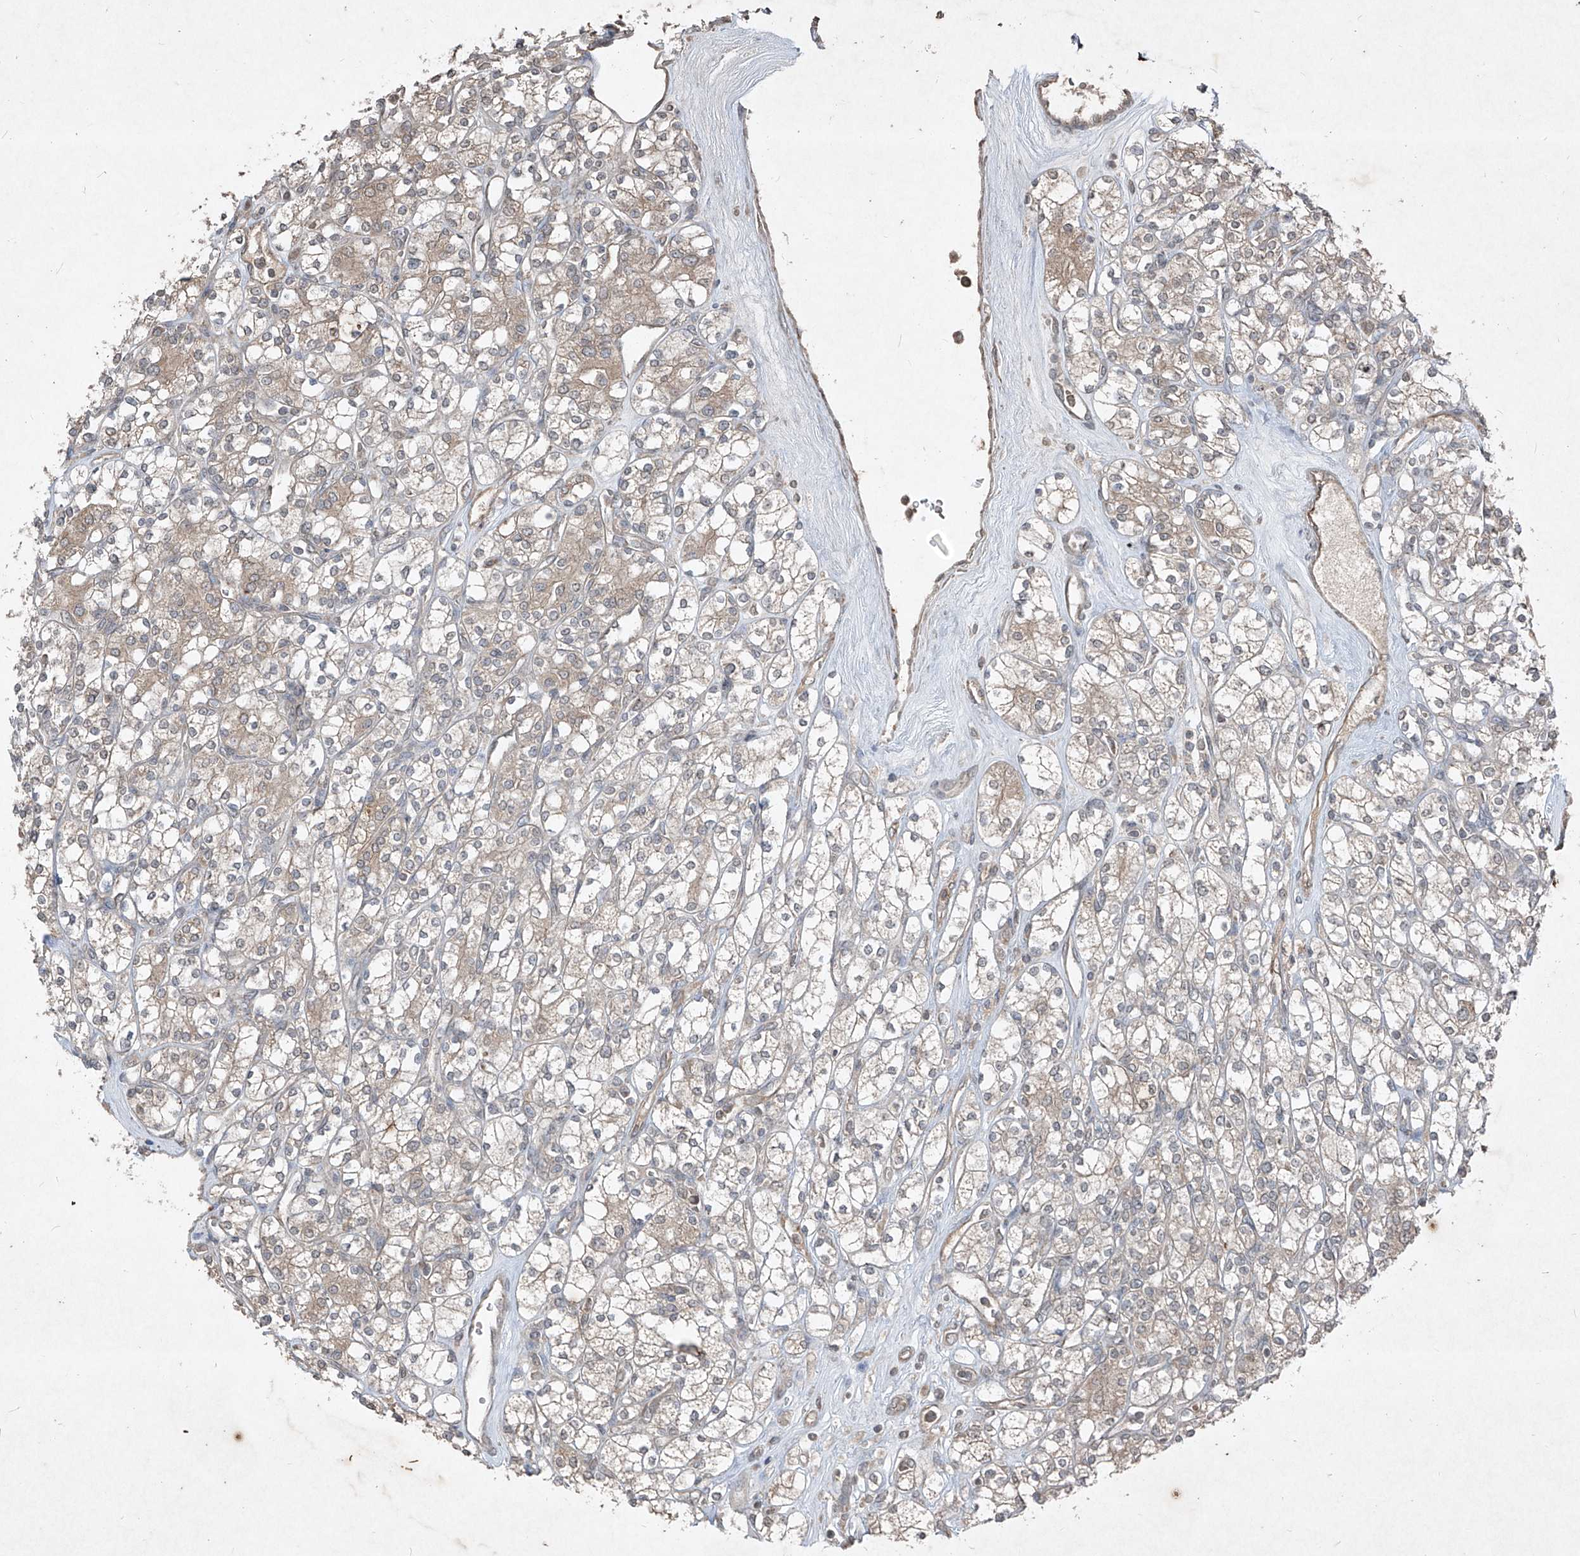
{"staining": {"intensity": "moderate", "quantity": "25%-75%", "location": "cytoplasmic/membranous"}, "tissue": "renal cancer", "cell_type": "Tumor cells", "image_type": "cancer", "snomed": [{"axis": "morphology", "description": "Adenocarcinoma, NOS"}, {"axis": "topography", "description": "Kidney"}], "caption": "An image showing moderate cytoplasmic/membranous expression in approximately 25%-75% of tumor cells in renal cancer (adenocarcinoma), as visualized by brown immunohistochemical staining.", "gene": "ABCD3", "patient": {"sex": "male", "age": 77}}